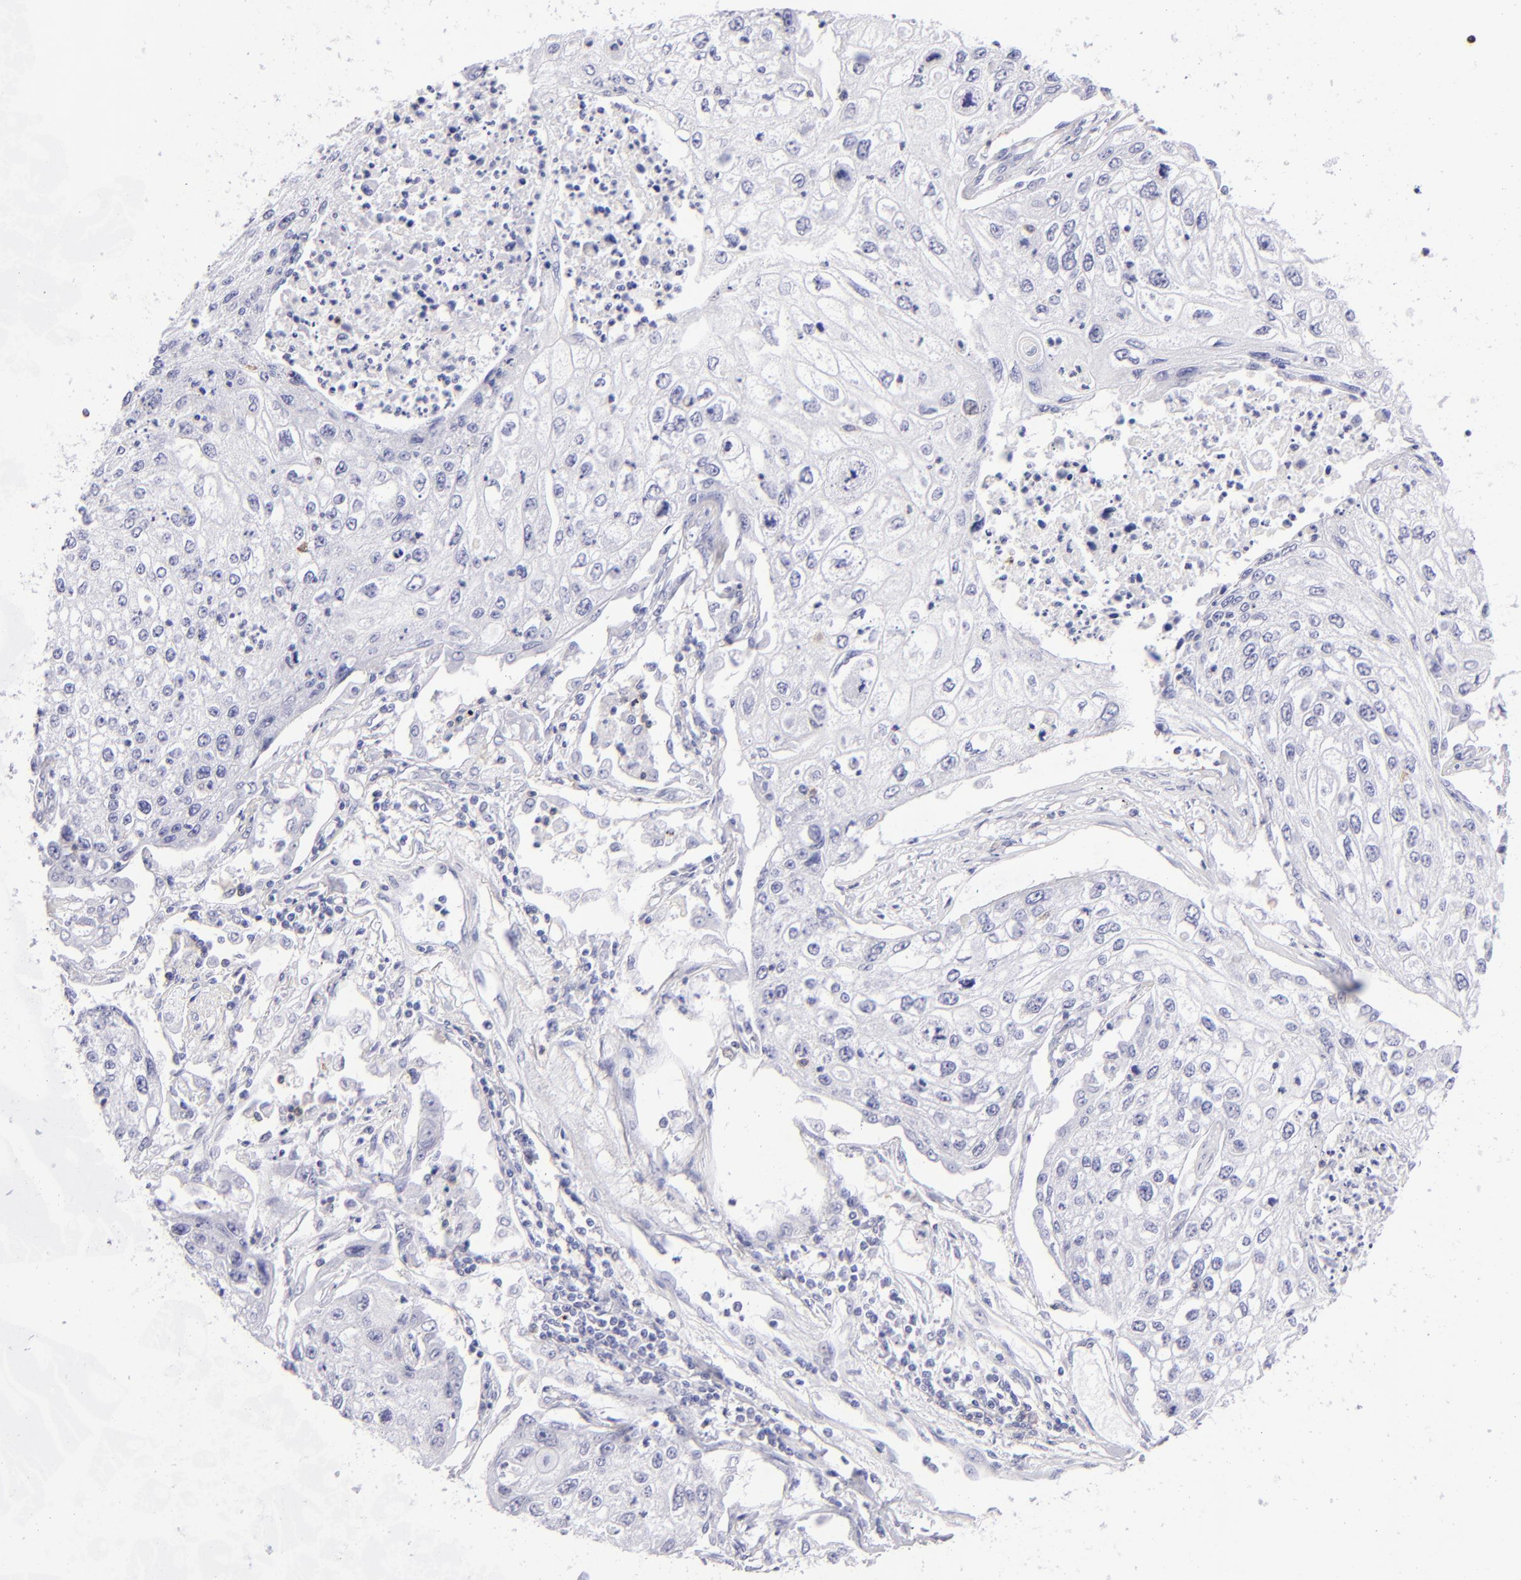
{"staining": {"intensity": "negative", "quantity": "none", "location": "none"}, "tissue": "lung cancer", "cell_type": "Tumor cells", "image_type": "cancer", "snomed": [{"axis": "morphology", "description": "Squamous cell carcinoma, NOS"}, {"axis": "topography", "description": "Lung"}], "caption": "A high-resolution image shows IHC staining of lung cancer, which displays no significant positivity in tumor cells.", "gene": "CD69", "patient": {"sex": "male", "age": 75}}